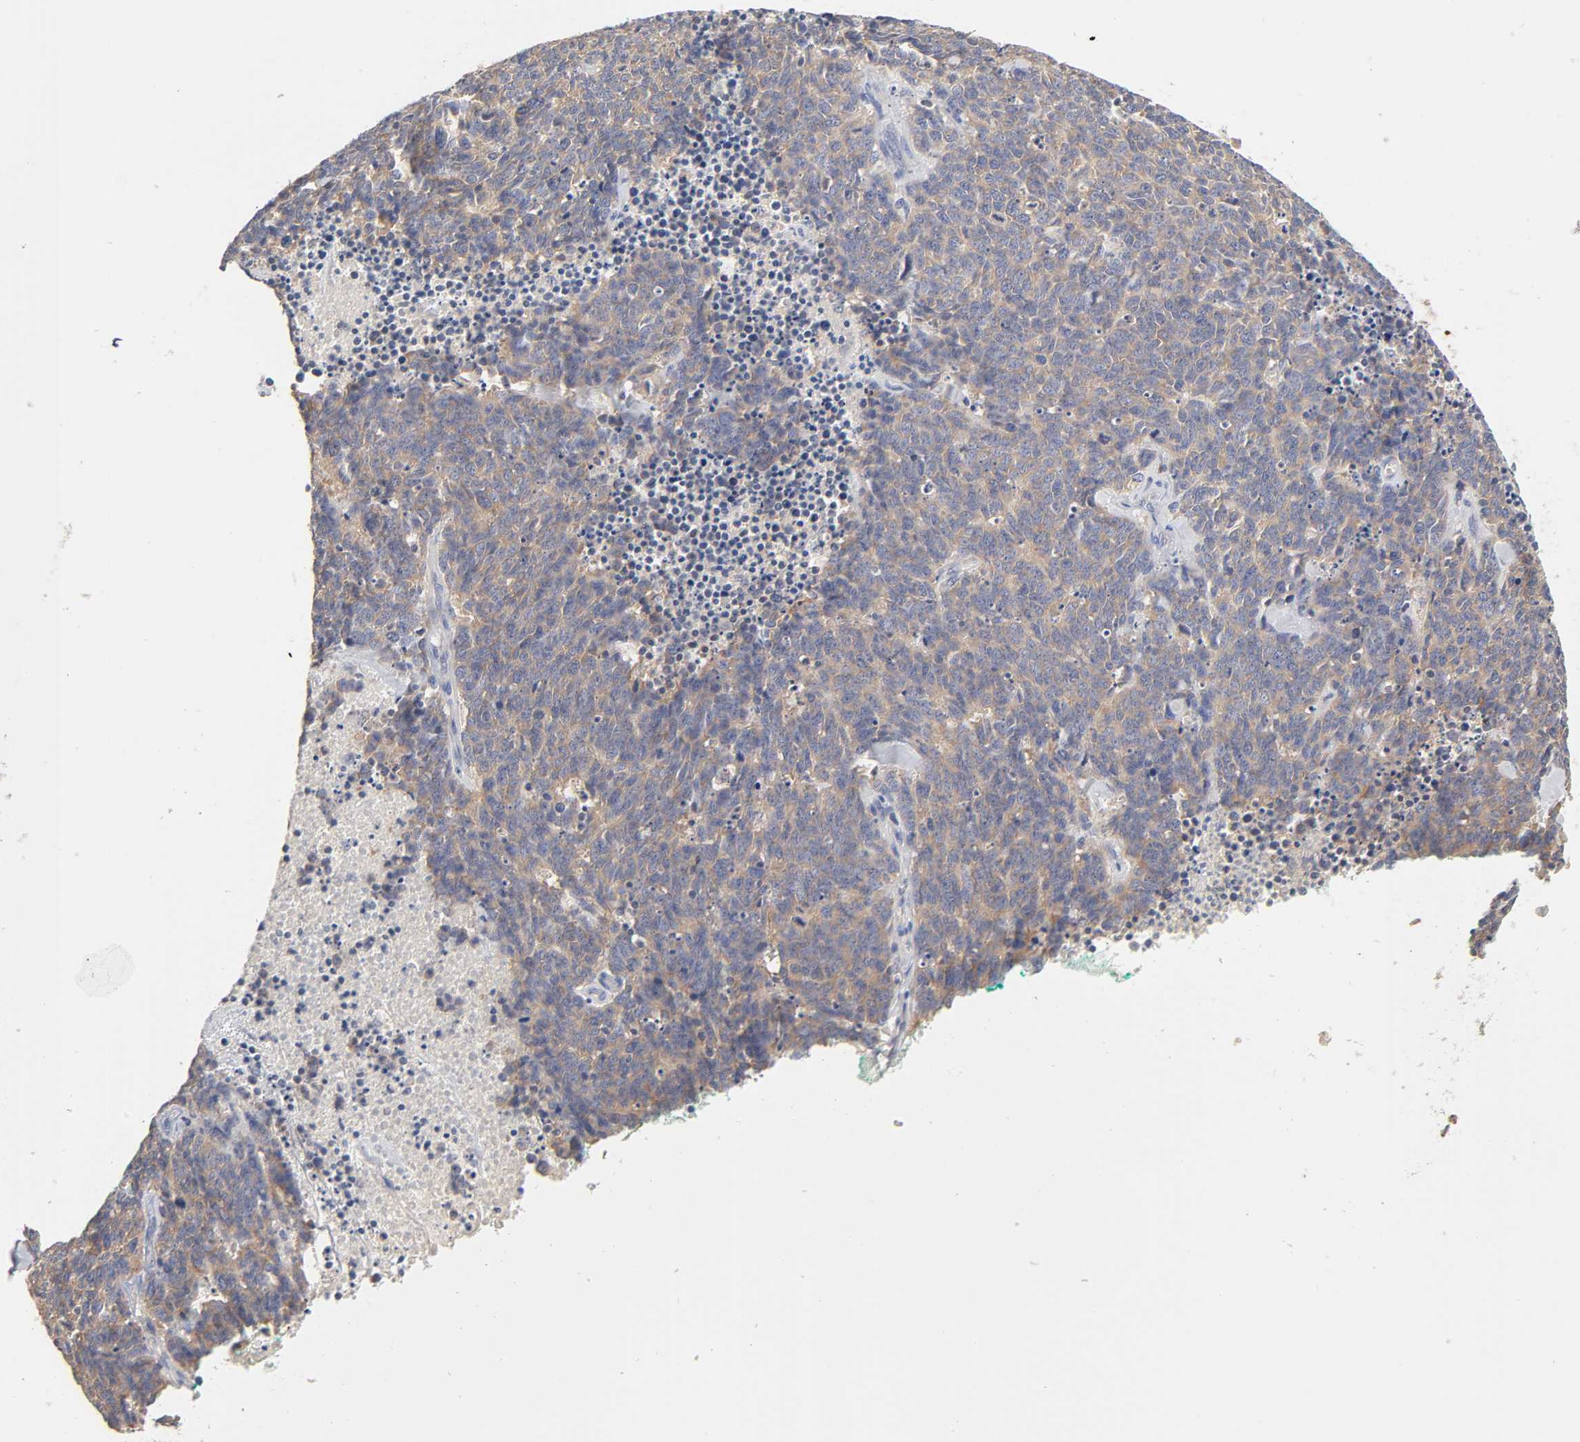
{"staining": {"intensity": "weak", "quantity": ">75%", "location": "cytoplasmic/membranous"}, "tissue": "lung cancer", "cell_type": "Tumor cells", "image_type": "cancer", "snomed": [{"axis": "morphology", "description": "Neoplasm, malignant, NOS"}, {"axis": "topography", "description": "Lung"}], "caption": "A brown stain highlights weak cytoplasmic/membranous expression of a protein in human lung cancer tumor cells.", "gene": "C17orf75", "patient": {"sex": "female", "age": 58}}